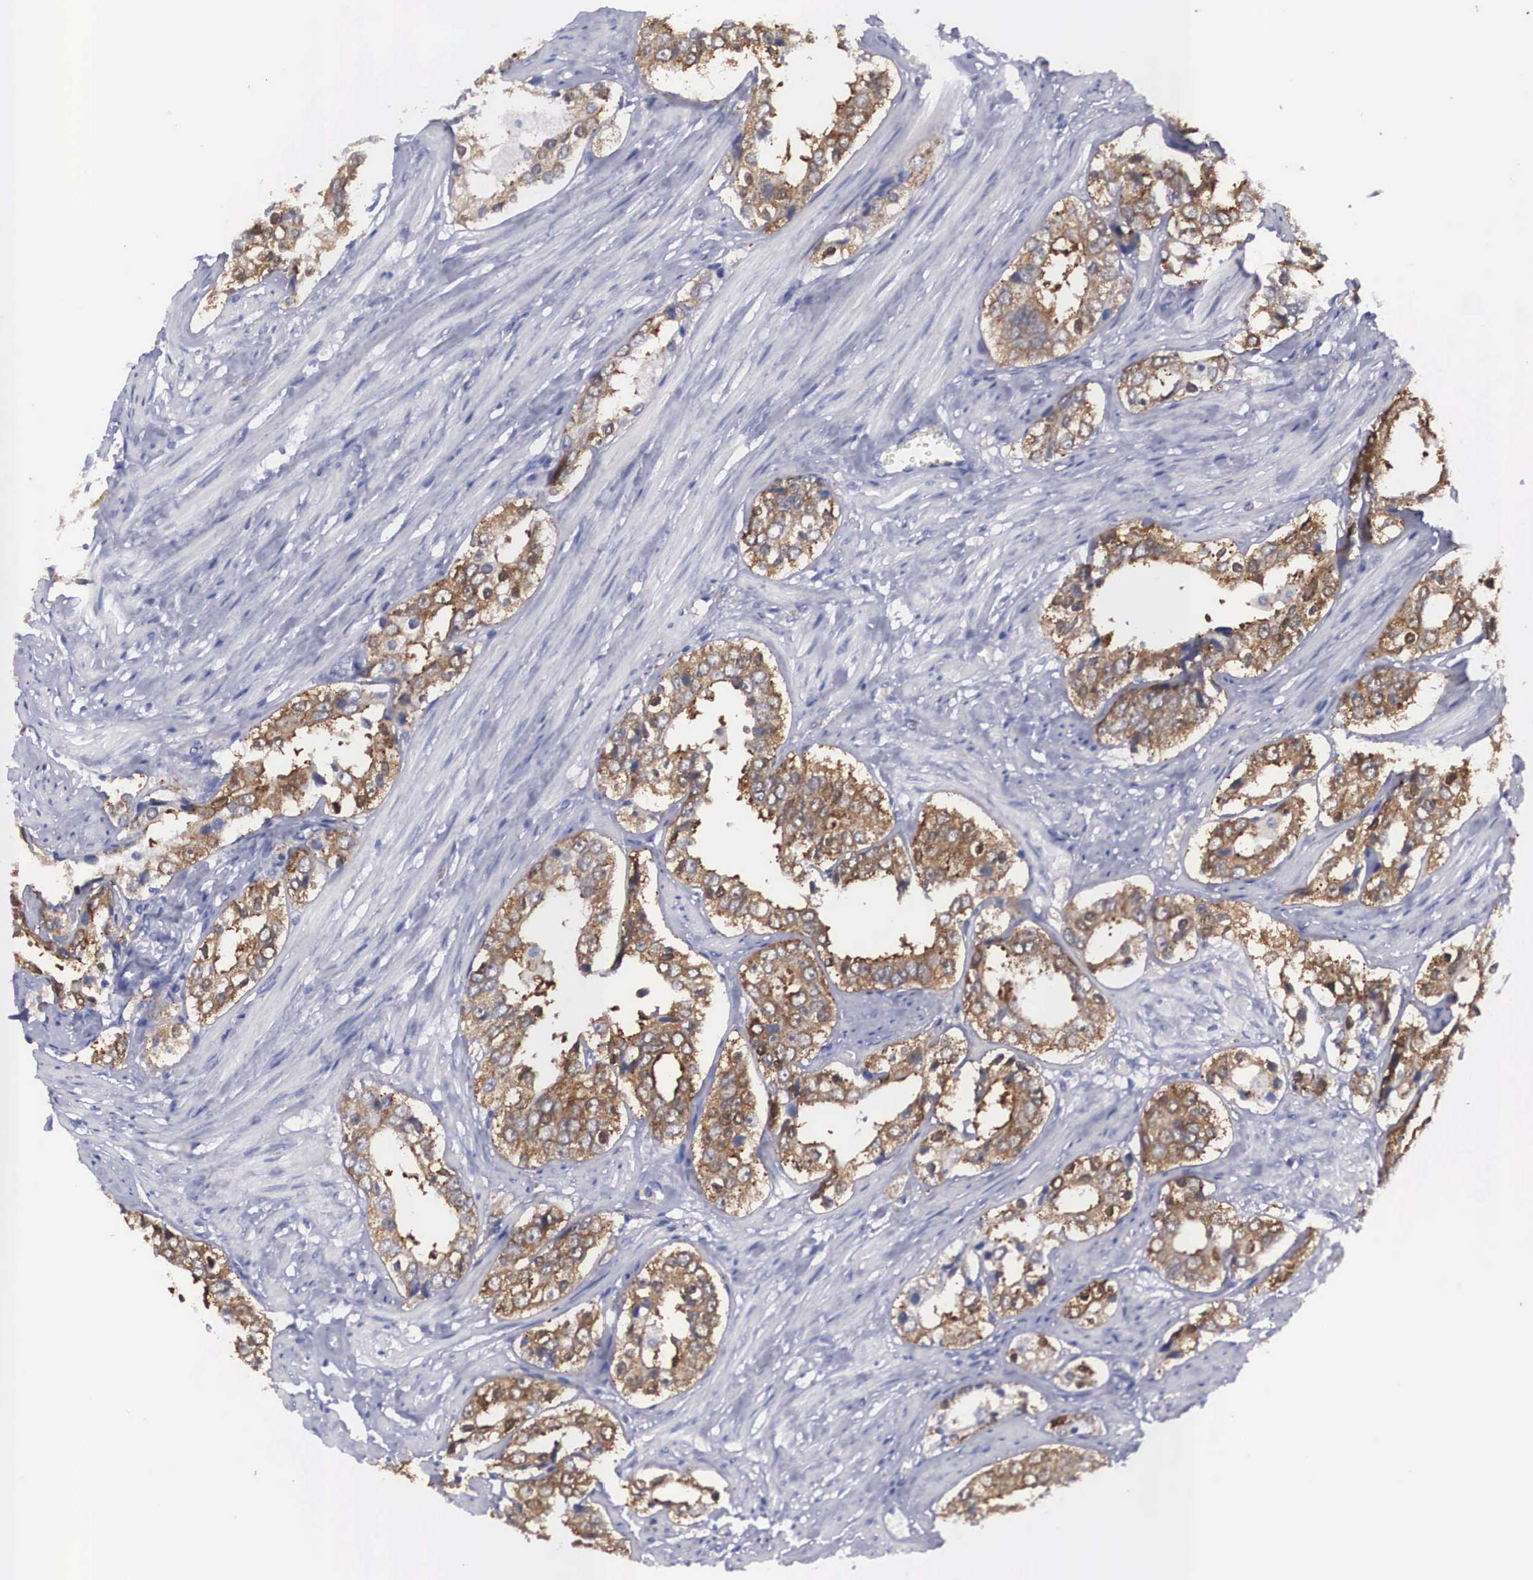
{"staining": {"intensity": "strong", "quantity": ">75%", "location": "cytoplasmic/membranous"}, "tissue": "prostate cancer", "cell_type": "Tumor cells", "image_type": "cancer", "snomed": [{"axis": "morphology", "description": "Adenocarcinoma, Medium grade"}, {"axis": "topography", "description": "Prostate"}], "caption": "A high-resolution photomicrograph shows immunohistochemistry staining of adenocarcinoma (medium-grade) (prostate), which exhibits strong cytoplasmic/membranous positivity in about >75% of tumor cells.", "gene": "REPS2", "patient": {"sex": "male", "age": 73}}